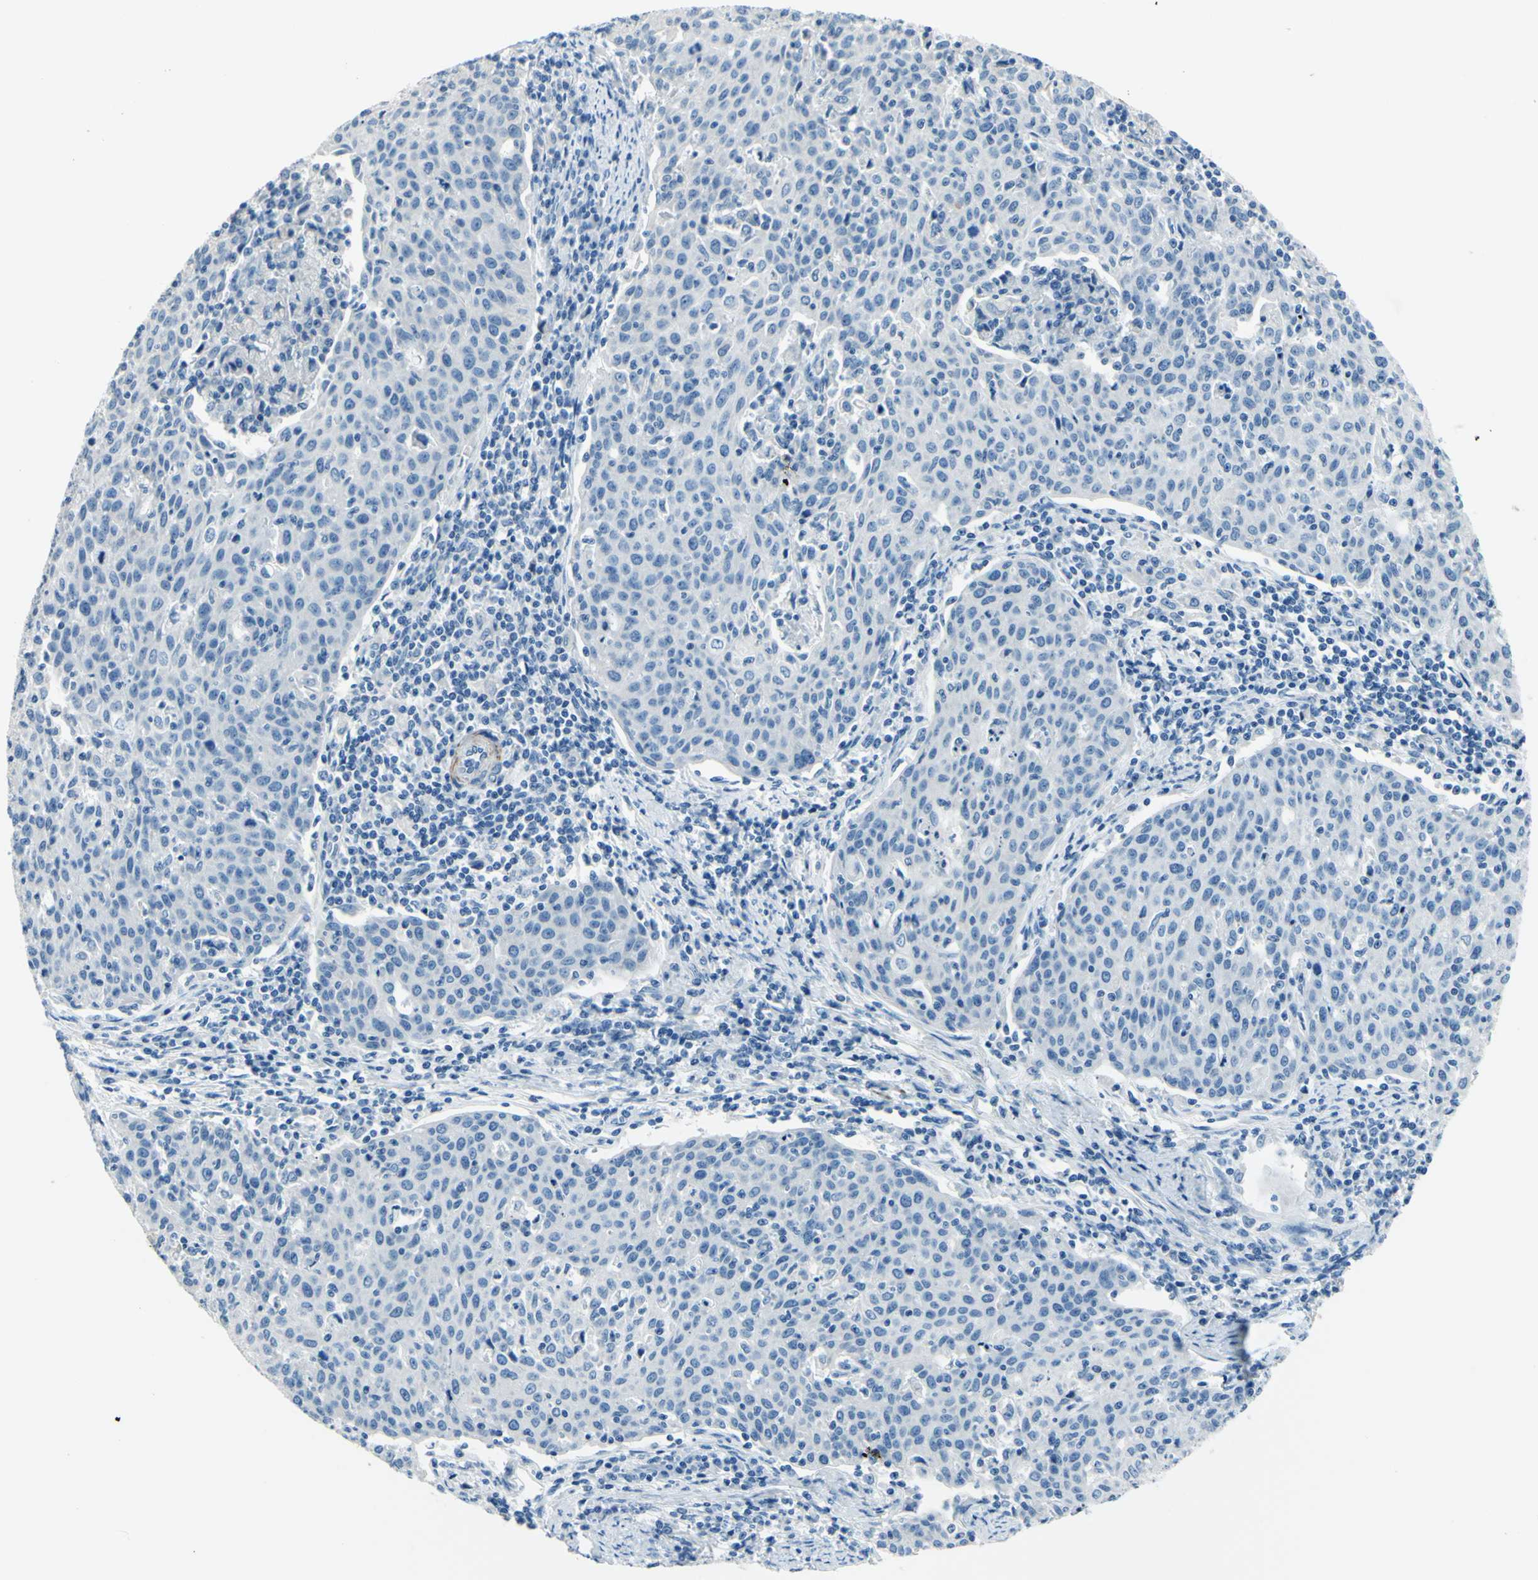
{"staining": {"intensity": "negative", "quantity": "none", "location": "none"}, "tissue": "cervical cancer", "cell_type": "Tumor cells", "image_type": "cancer", "snomed": [{"axis": "morphology", "description": "Squamous cell carcinoma, NOS"}, {"axis": "topography", "description": "Cervix"}], "caption": "Cervical squamous cell carcinoma was stained to show a protein in brown. There is no significant positivity in tumor cells. (DAB (3,3'-diaminobenzidine) IHC with hematoxylin counter stain).", "gene": "CDH15", "patient": {"sex": "female", "age": 38}}